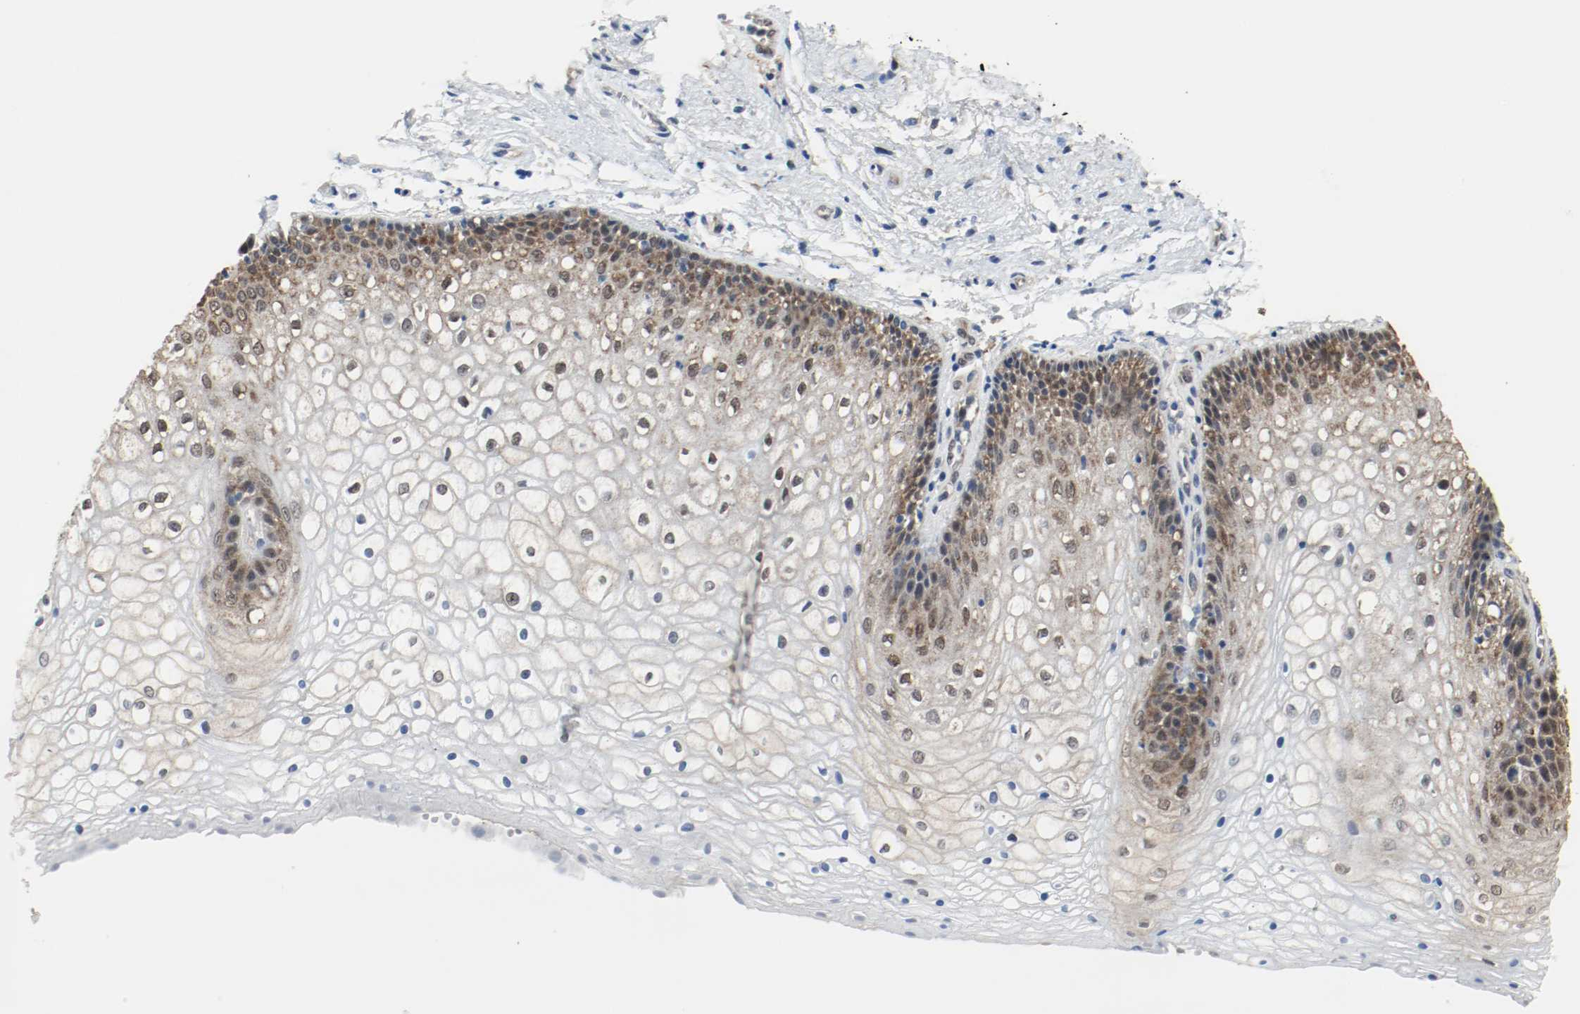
{"staining": {"intensity": "strong", "quantity": "25%-75%", "location": "nuclear"}, "tissue": "vagina", "cell_type": "Squamous epithelial cells", "image_type": "normal", "snomed": [{"axis": "morphology", "description": "Normal tissue, NOS"}, {"axis": "topography", "description": "Vagina"}], "caption": "Strong nuclear protein positivity is seen in approximately 25%-75% of squamous epithelial cells in vagina.", "gene": "PPME1", "patient": {"sex": "female", "age": 34}}